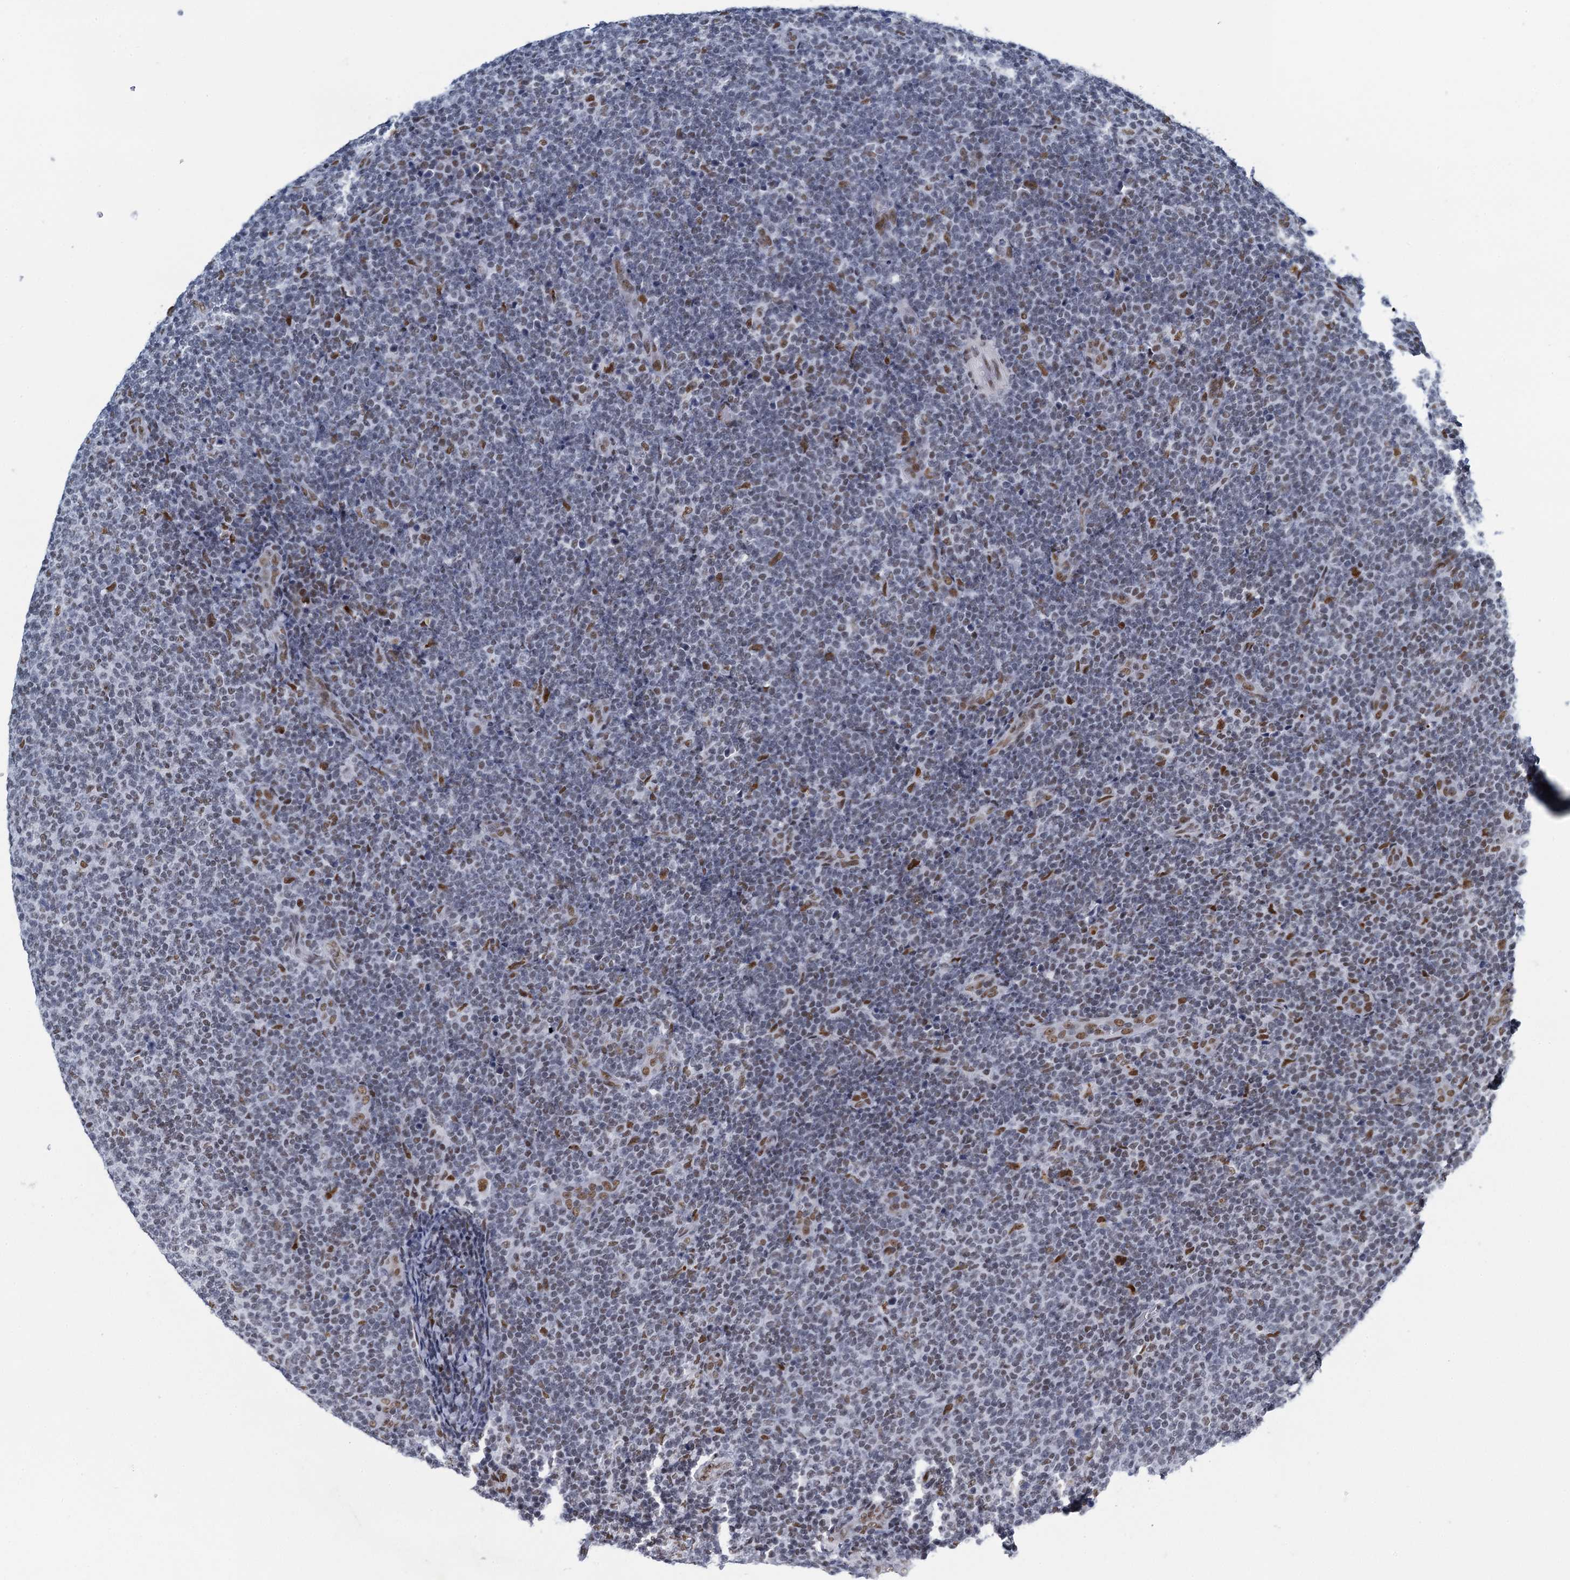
{"staining": {"intensity": "negative", "quantity": "none", "location": "none"}, "tissue": "lymphoma", "cell_type": "Tumor cells", "image_type": "cancer", "snomed": [{"axis": "morphology", "description": "Malignant lymphoma, non-Hodgkin's type, Low grade"}, {"axis": "topography", "description": "Lymph node"}], "caption": "DAB immunohistochemical staining of lymphoma exhibits no significant expression in tumor cells.", "gene": "HNRNPUL2", "patient": {"sex": "male", "age": 66}}